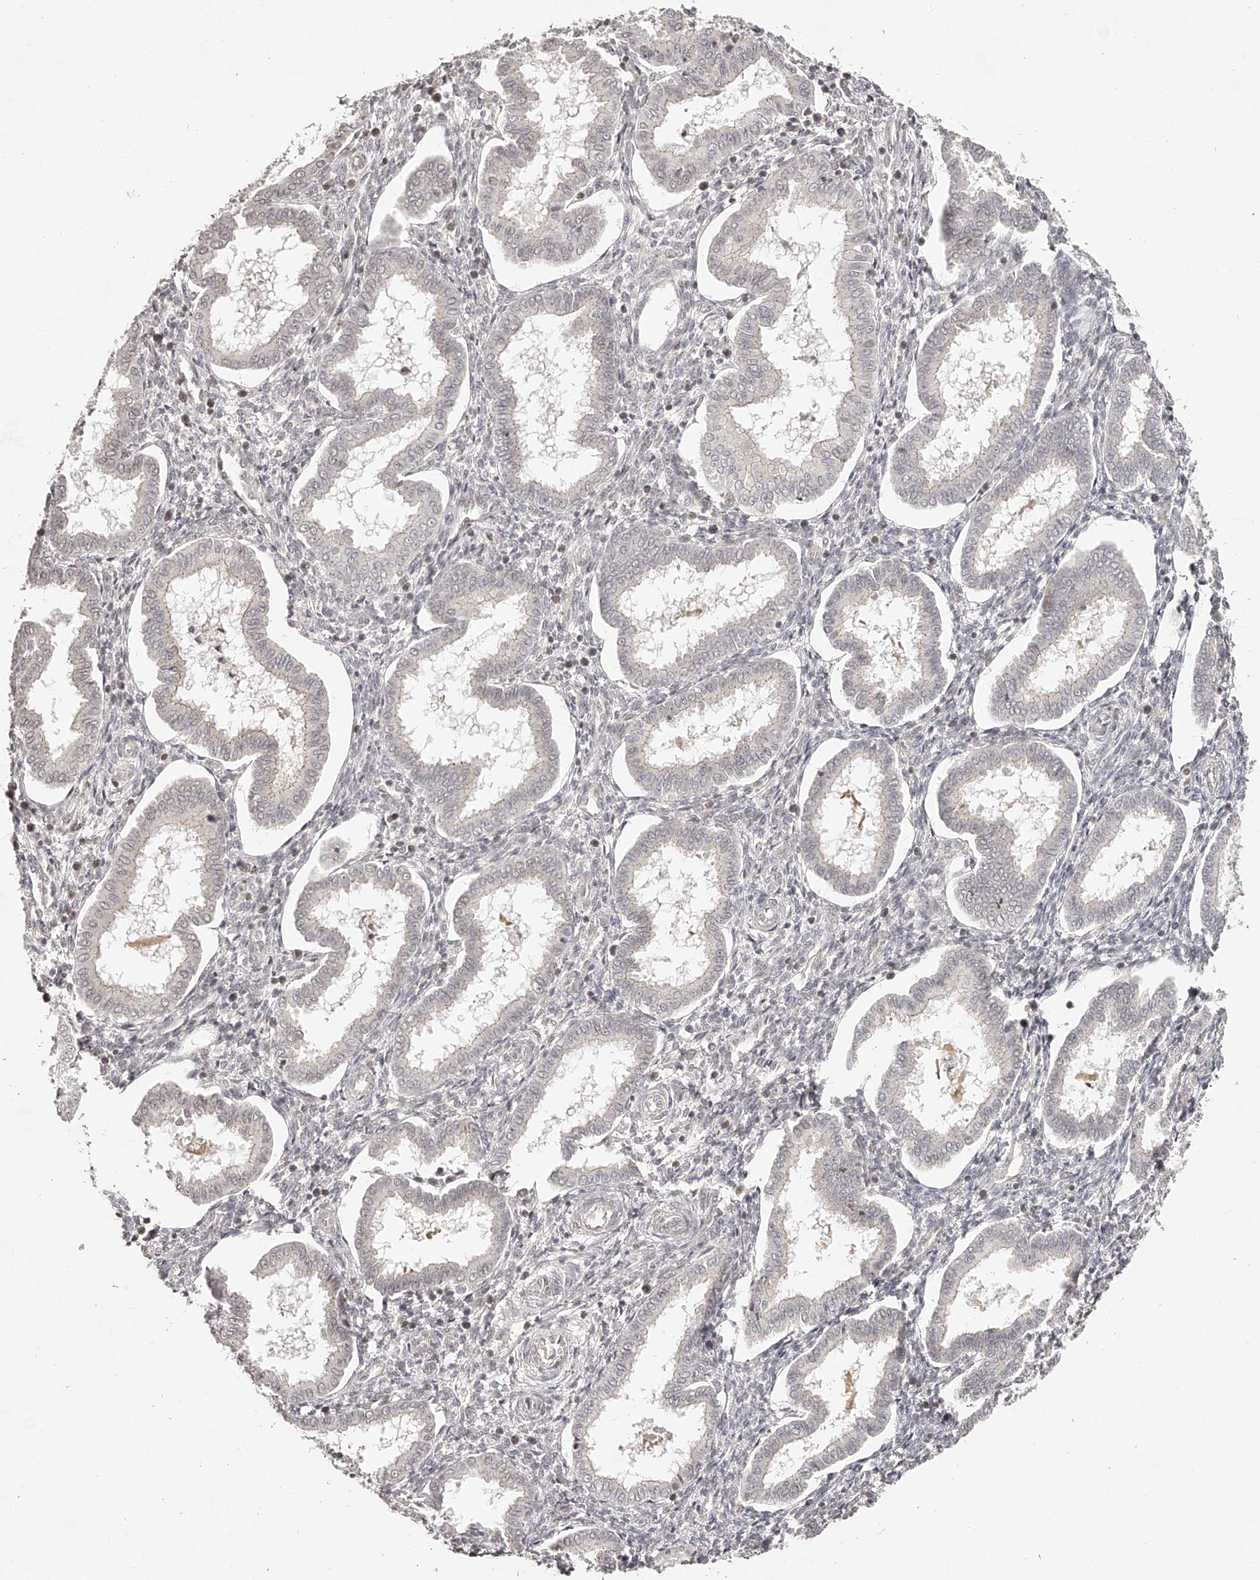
{"staining": {"intensity": "negative", "quantity": "none", "location": "none"}, "tissue": "endometrium", "cell_type": "Cells in endometrial stroma", "image_type": "normal", "snomed": [{"axis": "morphology", "description": "Normal tissue, NOS"}, {"axis": "topography", "description": "Endometrium"}], "caption": "Protein analysis of benign endometrium shows no significant staining in cells in endometrial stroma. Brightfield microscopy of IHC stained with DAB (brown) and hematoxylin (blue), captured at high magnification.", "gene": "ZNF789", "patient": {"sex": "female", "age": 24}}